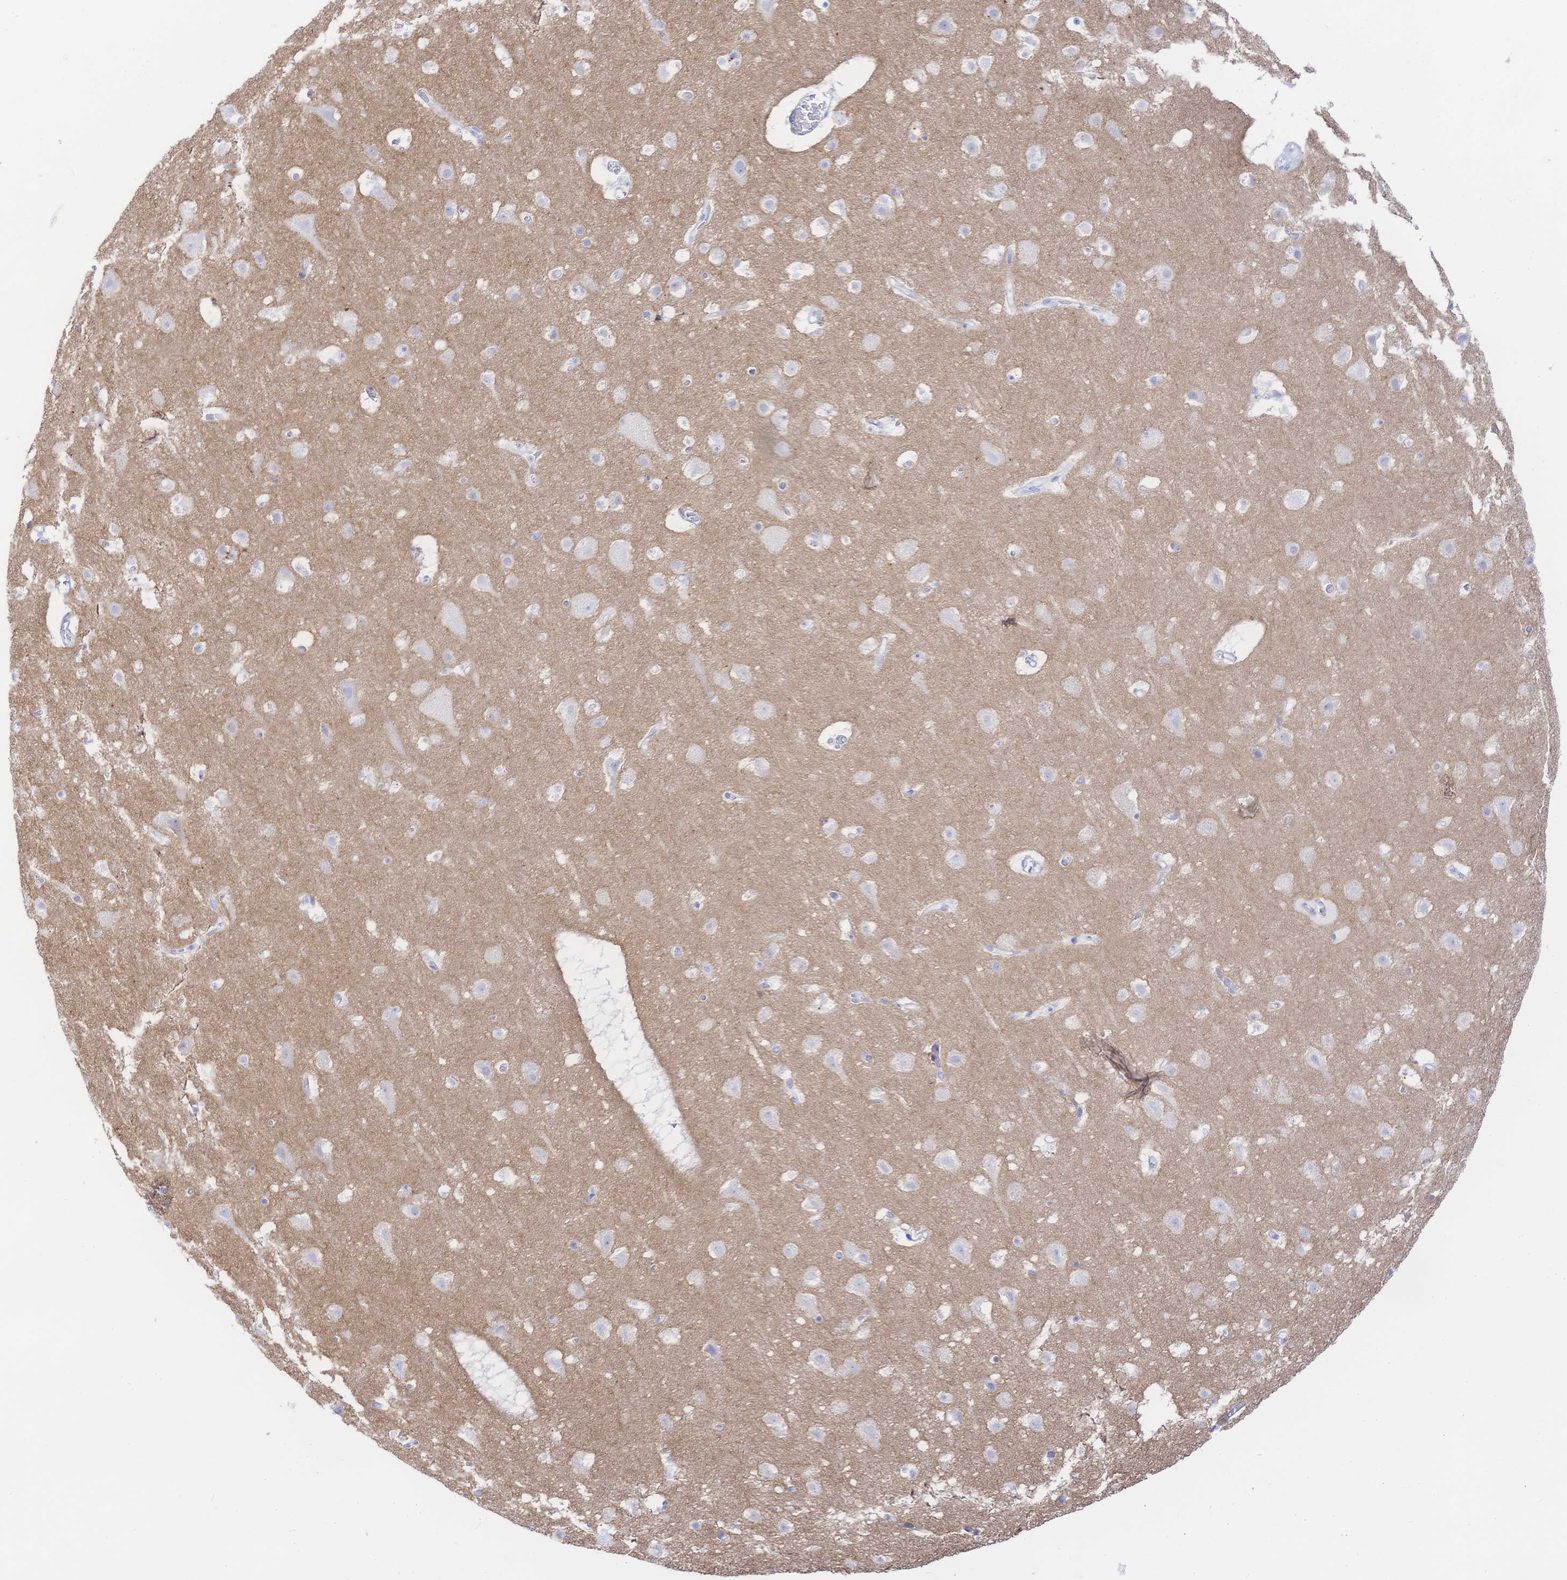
{"staining": {"intensity": "negative", "quantity": "none", "location": "none"}, "tissue": "cerebral cortex", "cell_type": "Endothelial cells", "image_type": "normal", "snomed": [{"axis": "morphology", "description": "Normal tissue, NOS"}, {"axis": "topography", "description": "Cerebral cortex"}], "caption": "A micrograph of cerebral cortex stained for a protein displays no brown staining in endothelial cells. (Brightfield microscopy of DAB immunohistochemistry at high magnification).", "gene": "KCNH6", "patient": {"sex": "female", "age": 42}}